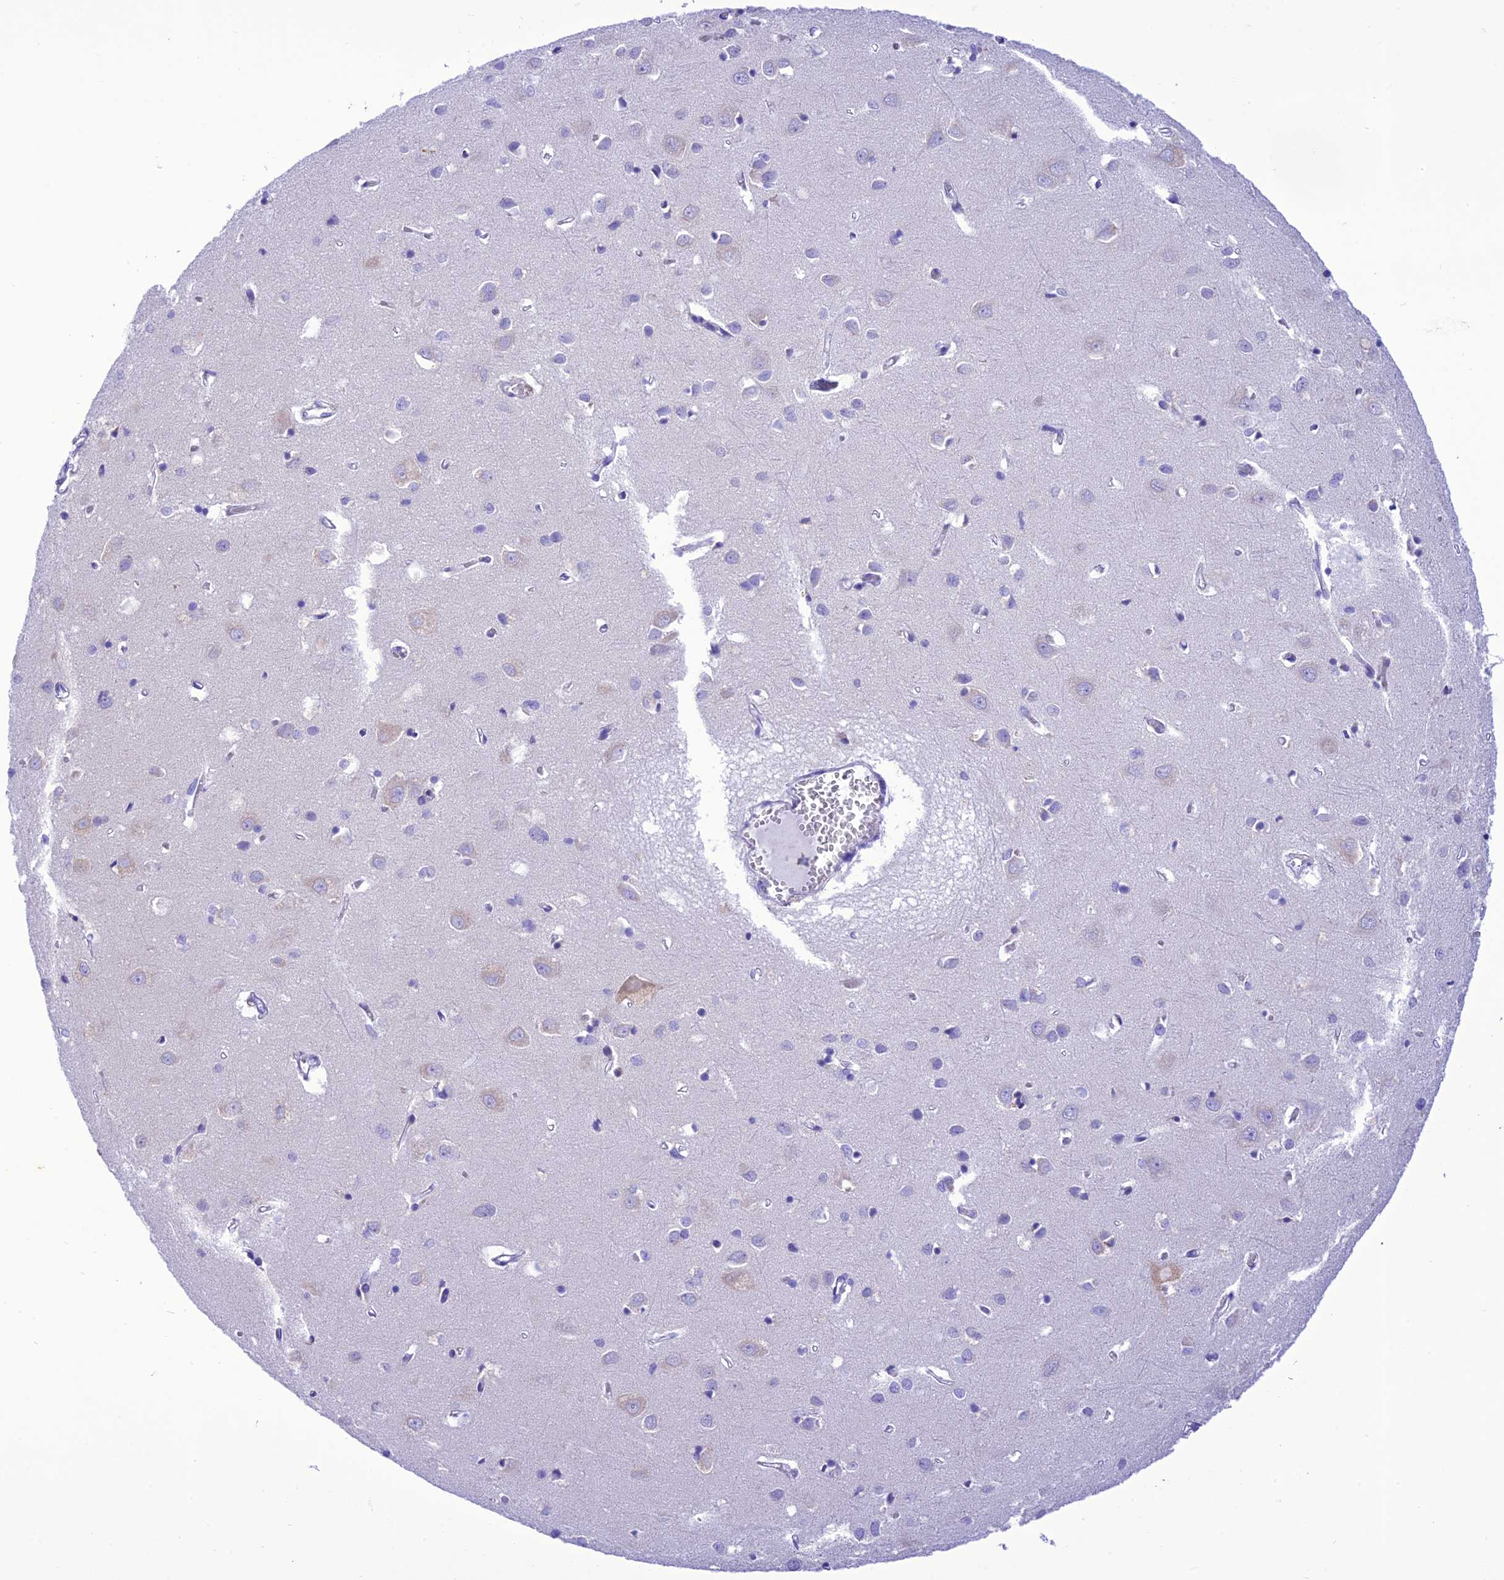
{"staining": {"intensity": "negative", "quantity": "none", "location": "none"}, "tissue": "cerebral cortex", "cell_type": "Endothelial cells", "image_type": "normal", "snomed": [{"axis": "morphology", "description": "Normal tissue, NOS"}, {"axis": "topography", "description": "Cerebral cortex"}], "caption": "High power microscopy histopathology image of an immunohistochemistry histopathology image of normal cerebral cortex, revealing no significant expression in endothelial cells. (DAB immunohistochemistry (IHC) with hematoxylin counter stain).", "gene": "VPS52", "patient": {"sex": "female", "age": 64}}